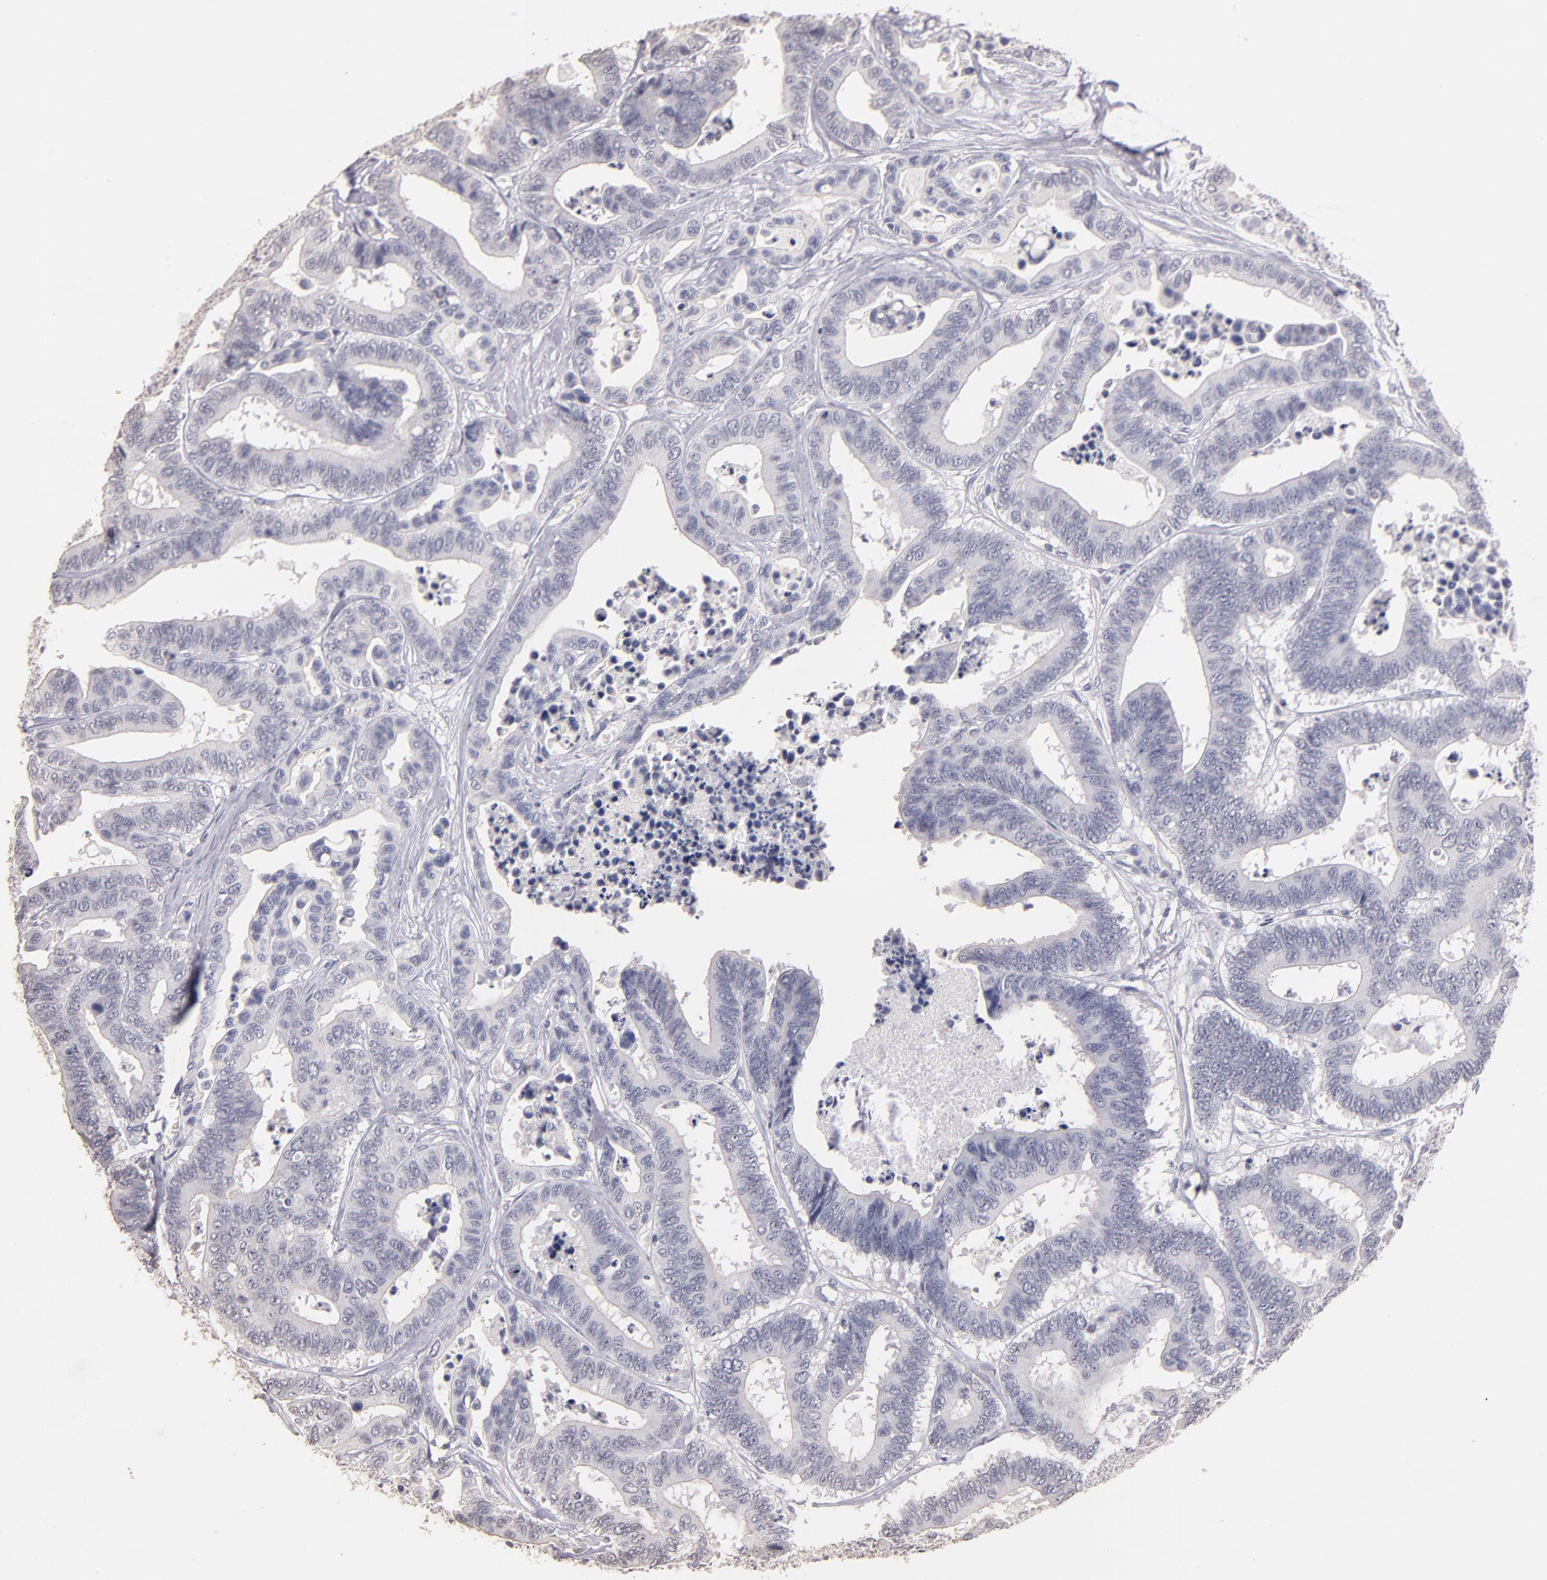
{"staining": {"intensity": "negative", "quantity": "none", "location": "none"}, "tissue": "colorectal cancer", "cell_type": "Tumor cells", "image_type": "cancer", "snomed": [{"axis": "morphology", "description": "Adenocarcinoma, NOS"}, {"axis": "topography", "description": "Colon"}], "caption": "Tumor cells are negative for brown protein staining in colorectal cancer (adenocarcinoma). (Stains: DAB (3,3'-diaminobenzidine) immunohistochemistry with hematoxylin counter stain, Microscopy: brightfield microscopy at high magnification).", "gene": "SOX10", "patient": {"sex": "male", "age": 82}}